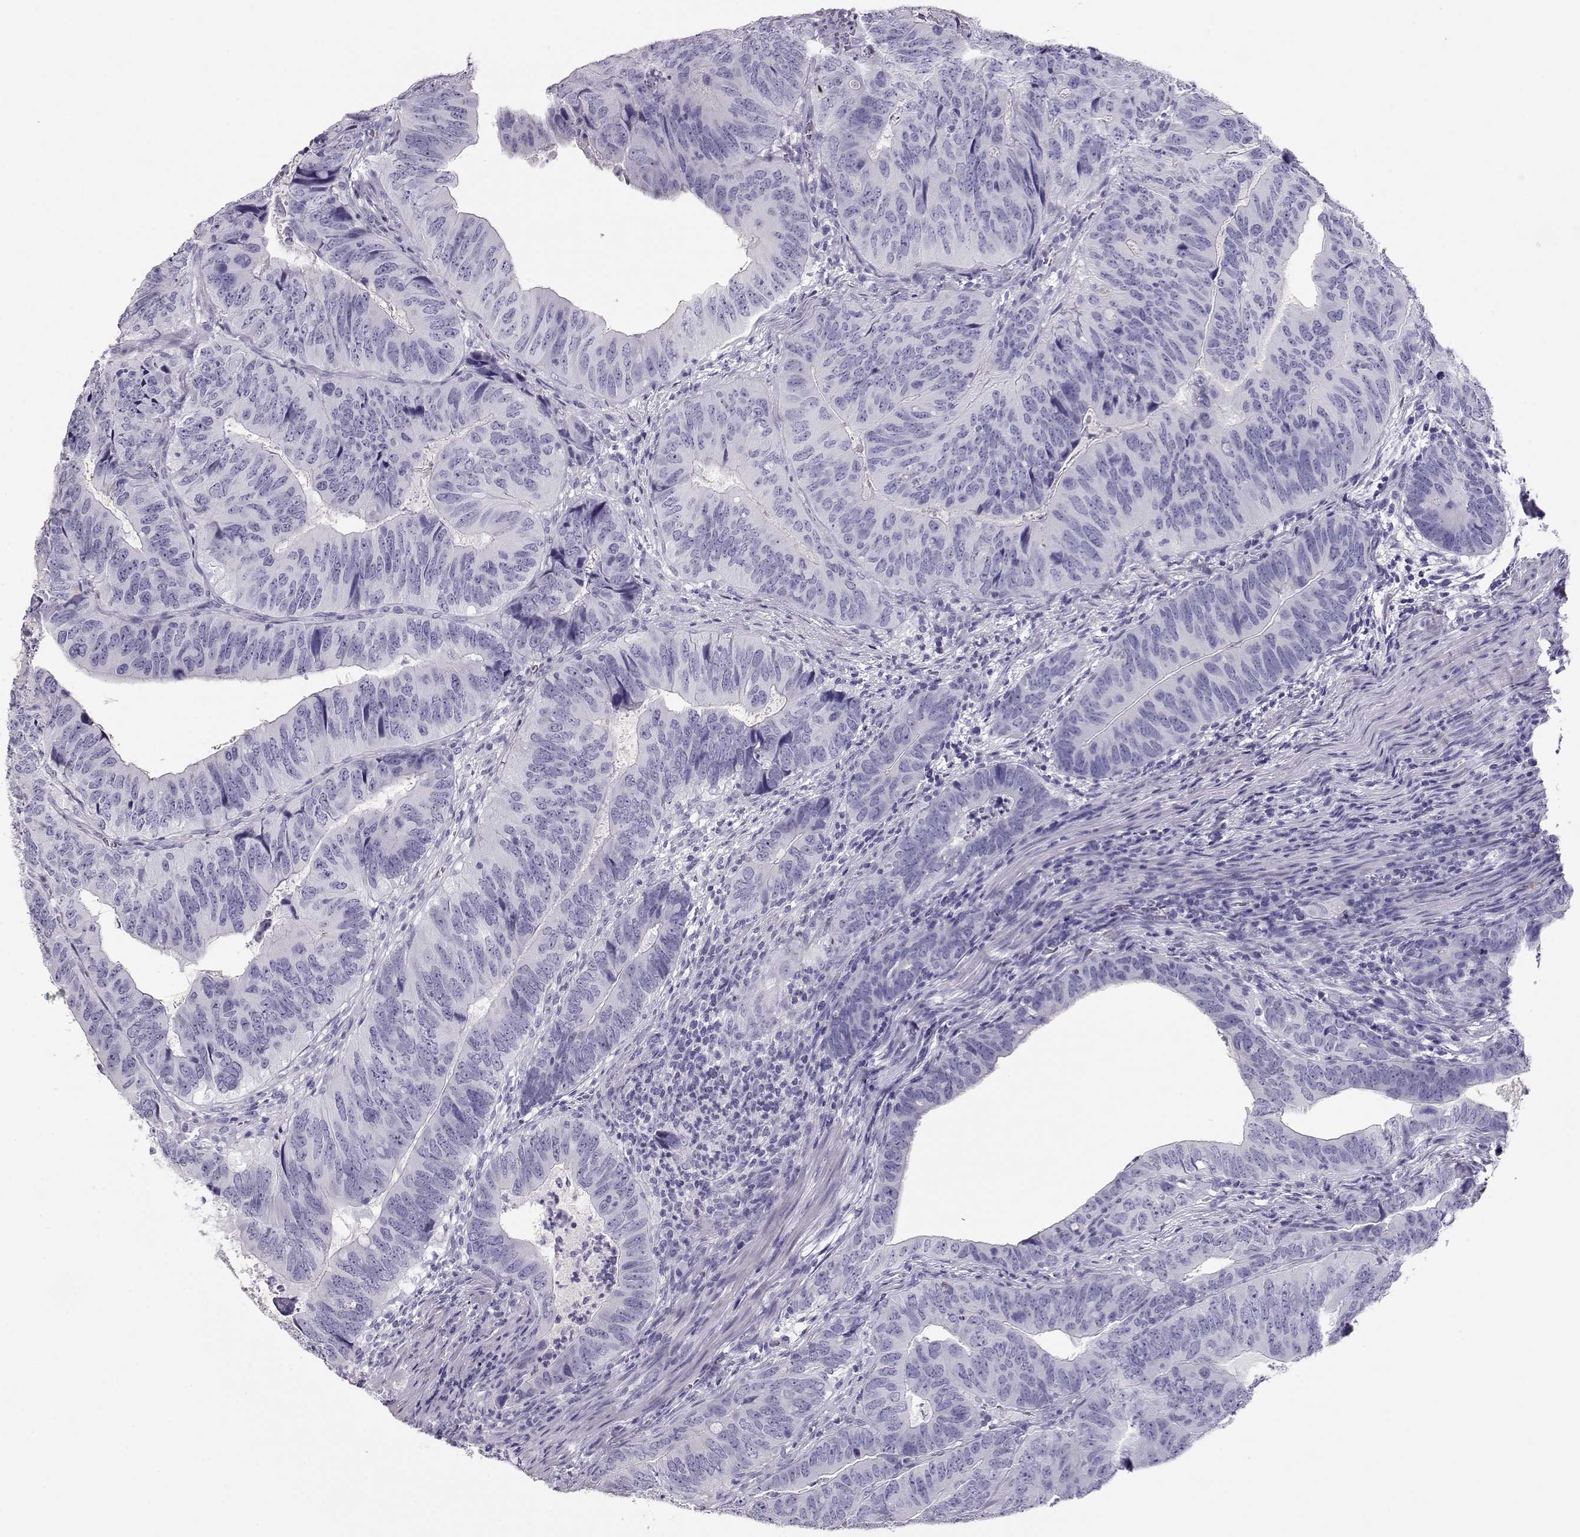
{"staining": {"intensity": "negative", "quantity": "none", "location": "none"}, "tissue": "colorectal cancer", "cell_type": "Tumor cells", "image_type": "cancer", "snomed": [{"axis": "morphology", "description": "Adenocarcinoma, NOS"}, {"axis": "topography", "description": "Colon"}], "caption": "Immunohistochemistry image of neoplastic tissue: human colorectal cancer stained with DAB (3,3'-diaminobenzidine) exhibits no significant protein positivity in tumor cells.", "gene": "CRX", "patient": {"sex": "male", "age": 79}}